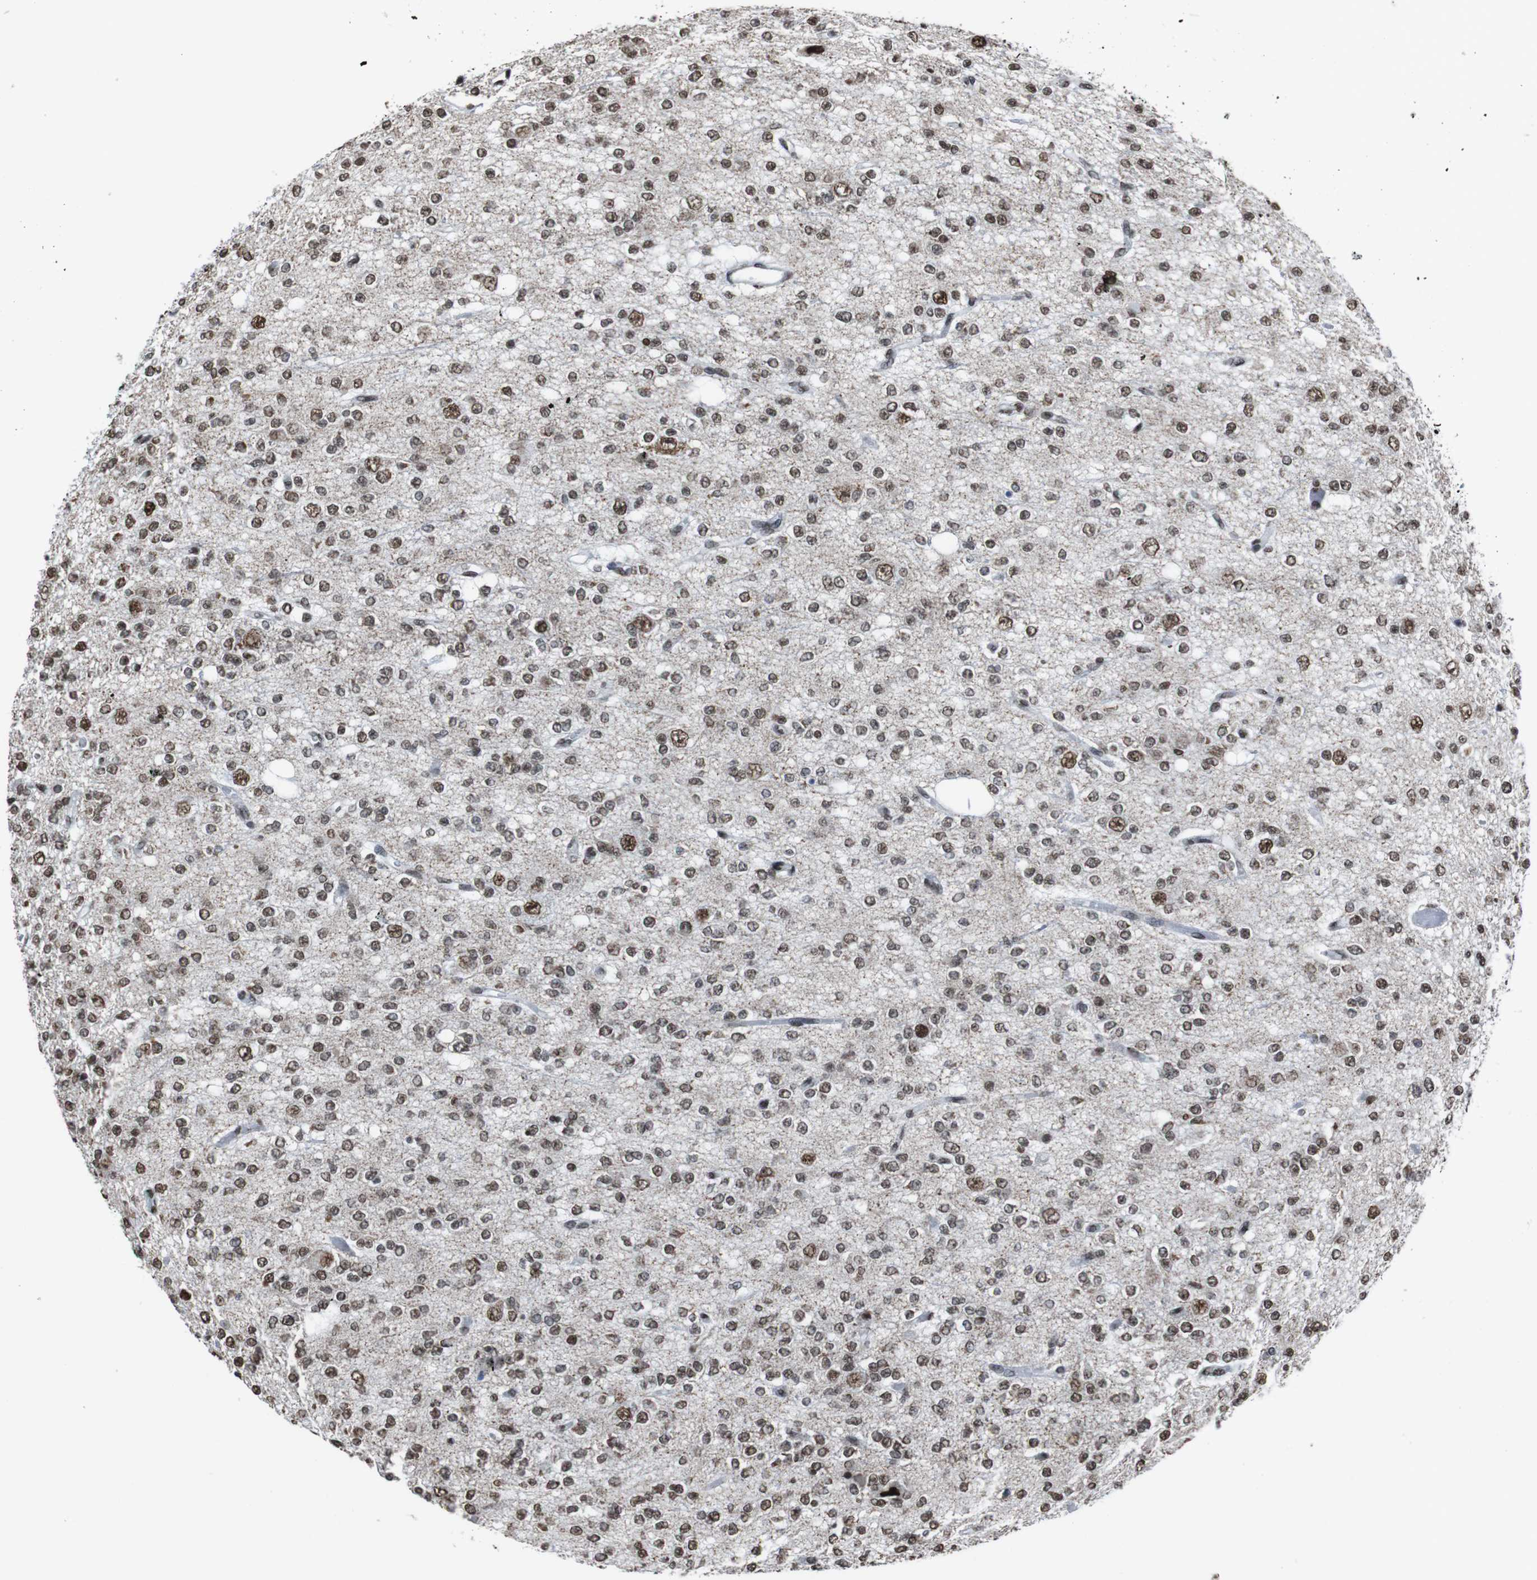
{"staining": {"intensity": "moderate", "quantity": ">75%", "location": "nuclear"}, "tissue": "glioma", "cell_type": "Tumor cells", "image_type": "cancer", "snomed": [{"axis": "morphology", "description": "Glioma, malignant, Low grade"}, {"axis": "topography", "description": "Brain"}], "caption": "Tumor cells exhibit moderate nuclear staining in approximately >75% of cells in glioma.", "gene": "ROMO1", "patient": {"sex": "male", "age": 38}}